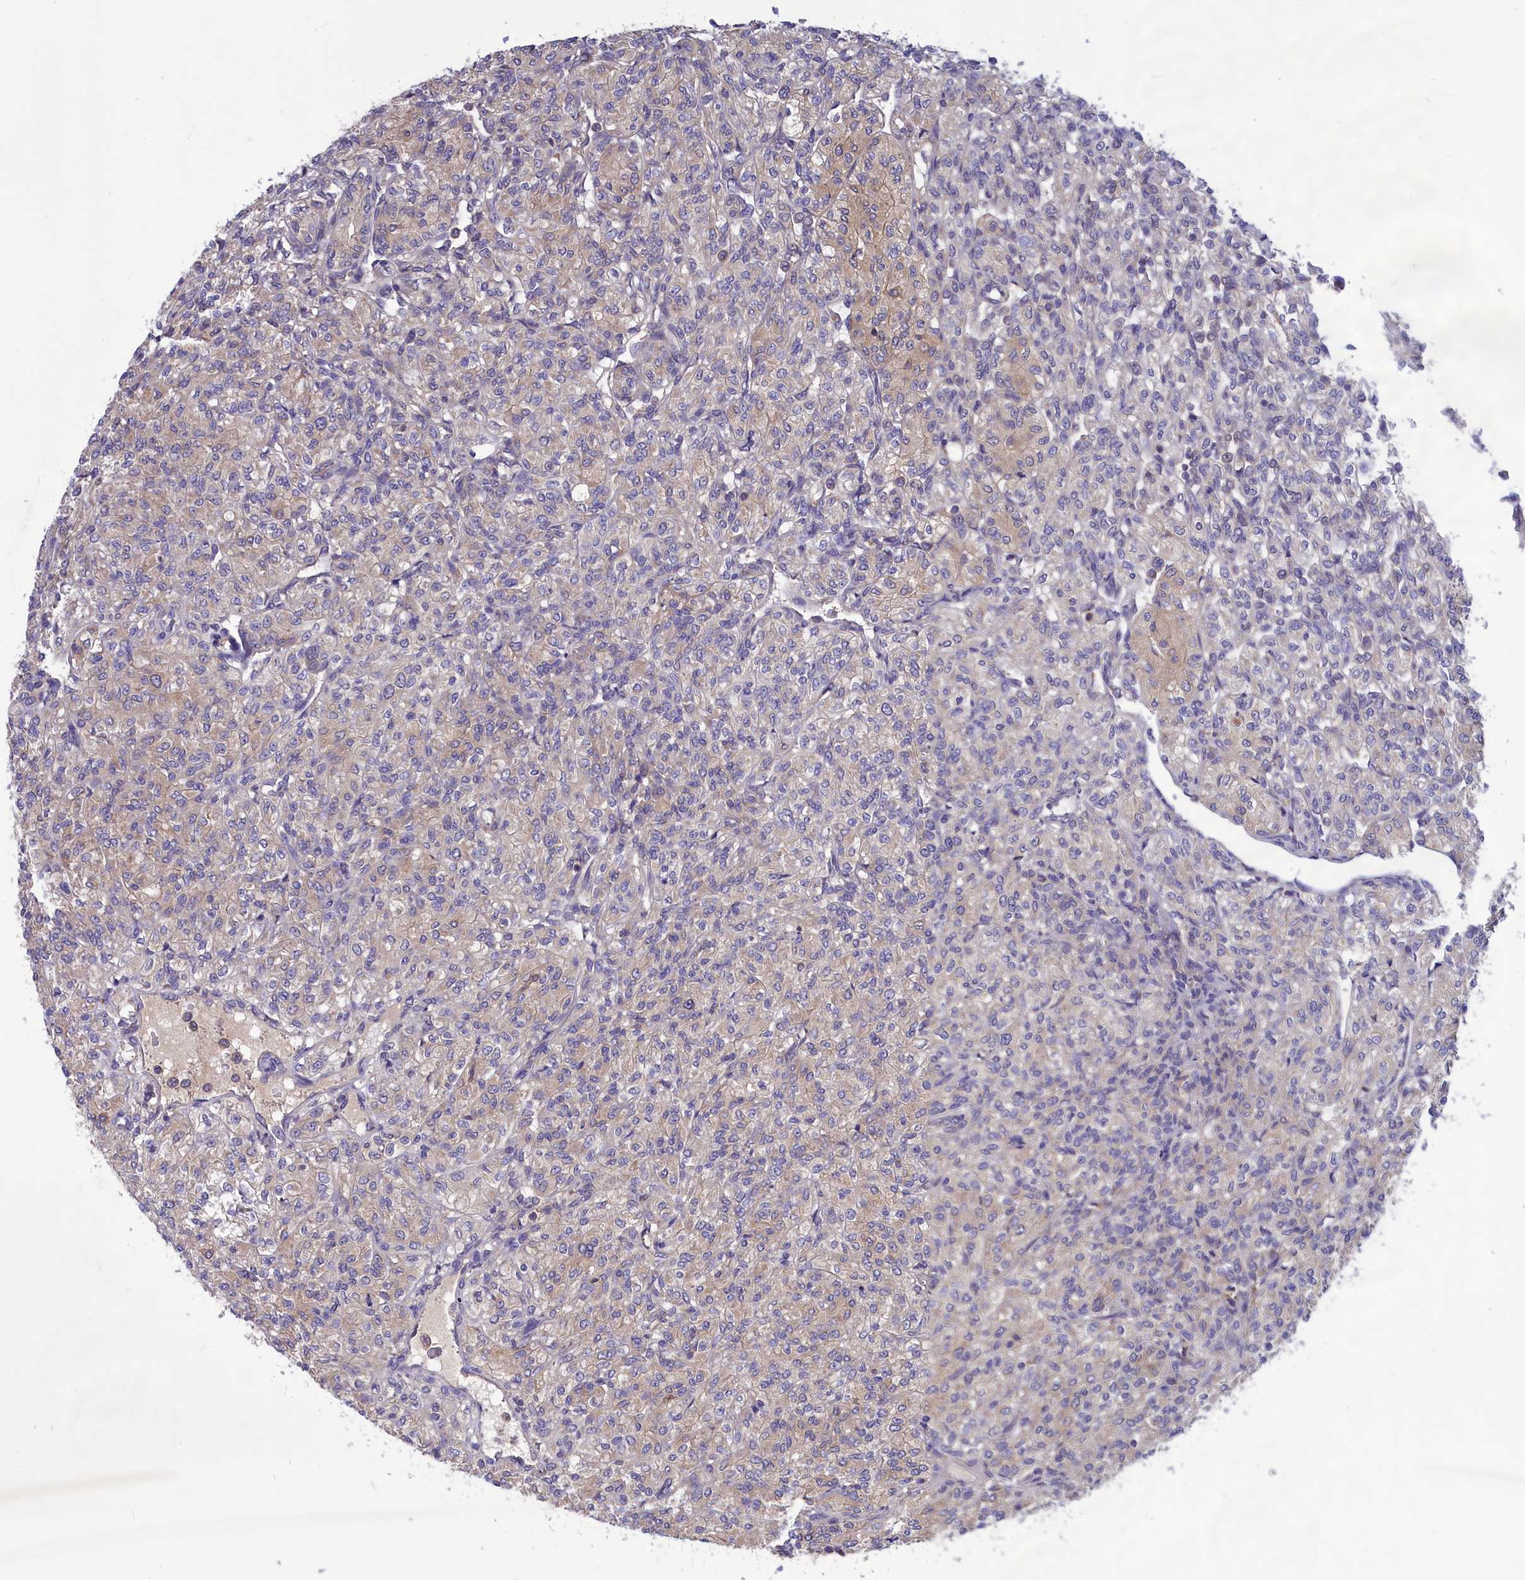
{"staining": {"intensity": "weak", "quantity": "25%-75%", "location": "cytoplasmic/membranous"}, "tissue": "renal cancer", "cell_type": "Tumor cells", "image_type": "cancer", "snomed": [{"axis": "morphology", "description": "Adenocarcinoma, NOS"}, {"axis": "topography", "description": "Kidney"}], "caption": "IHC of adenocarcinoma (renal) reveals low levels of weak cytoplasmic/membranous positivity in approximately 25%-75% of tumor cells.", "gene": "AMDHD2", "patient": {"sex": "male", "age": 77}}